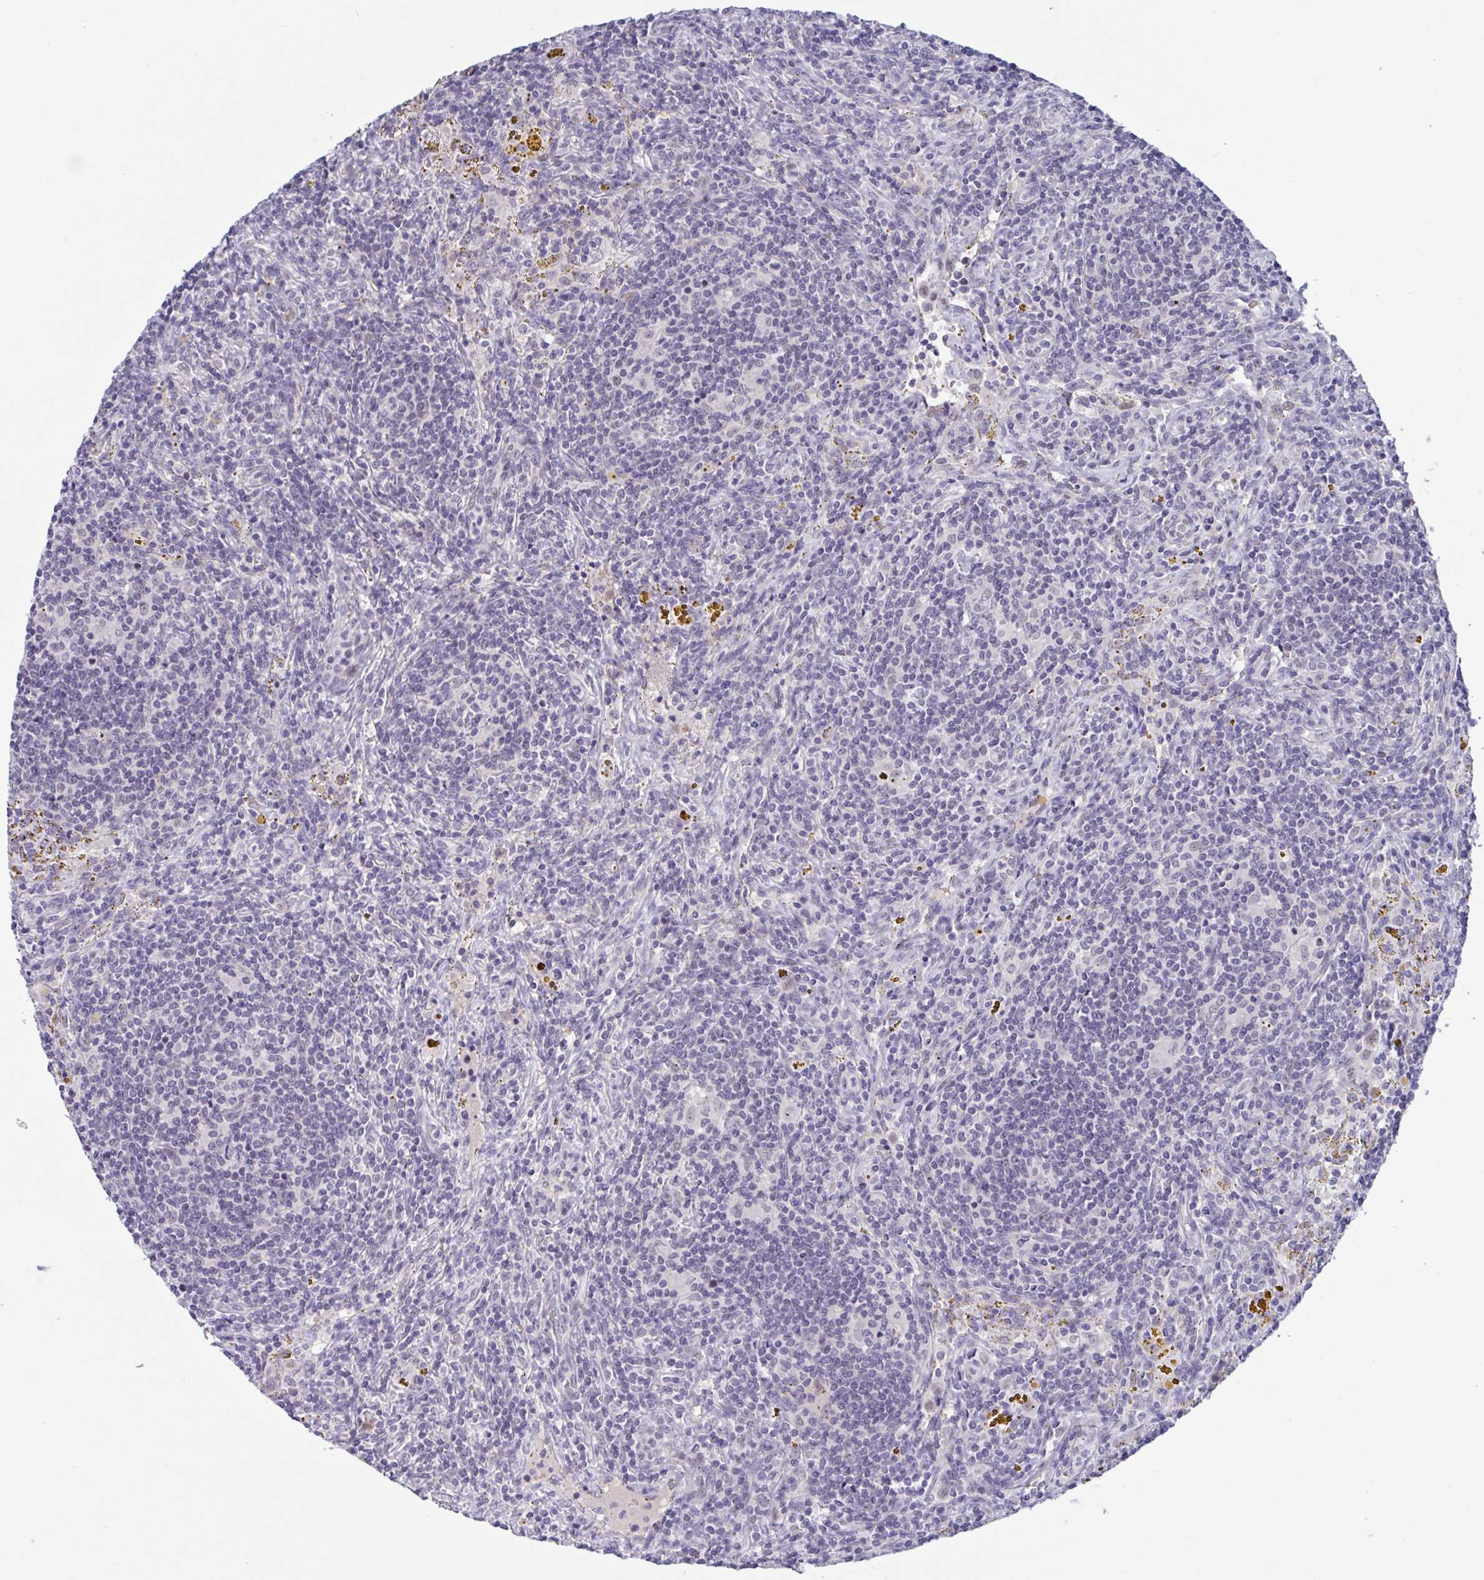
{"staining": {"intensity": "negative", "quantity": "none", "location": "none"}, "tissue": "lymphoma", "cell_type": "Tumor cells", "image_type": "cancer", "snomed": [{"axis": "morphology", "description": "Malignant lymphoma, non-Hodgkin's type, Low grade"}, {"axis": "topography", "description": "Spleen"}], "caption": "Image shows no significant protein expression in tumor cells of lymphoma.", "gene": "CNGB3", "patient": {"sex": "female", "age": 70}}